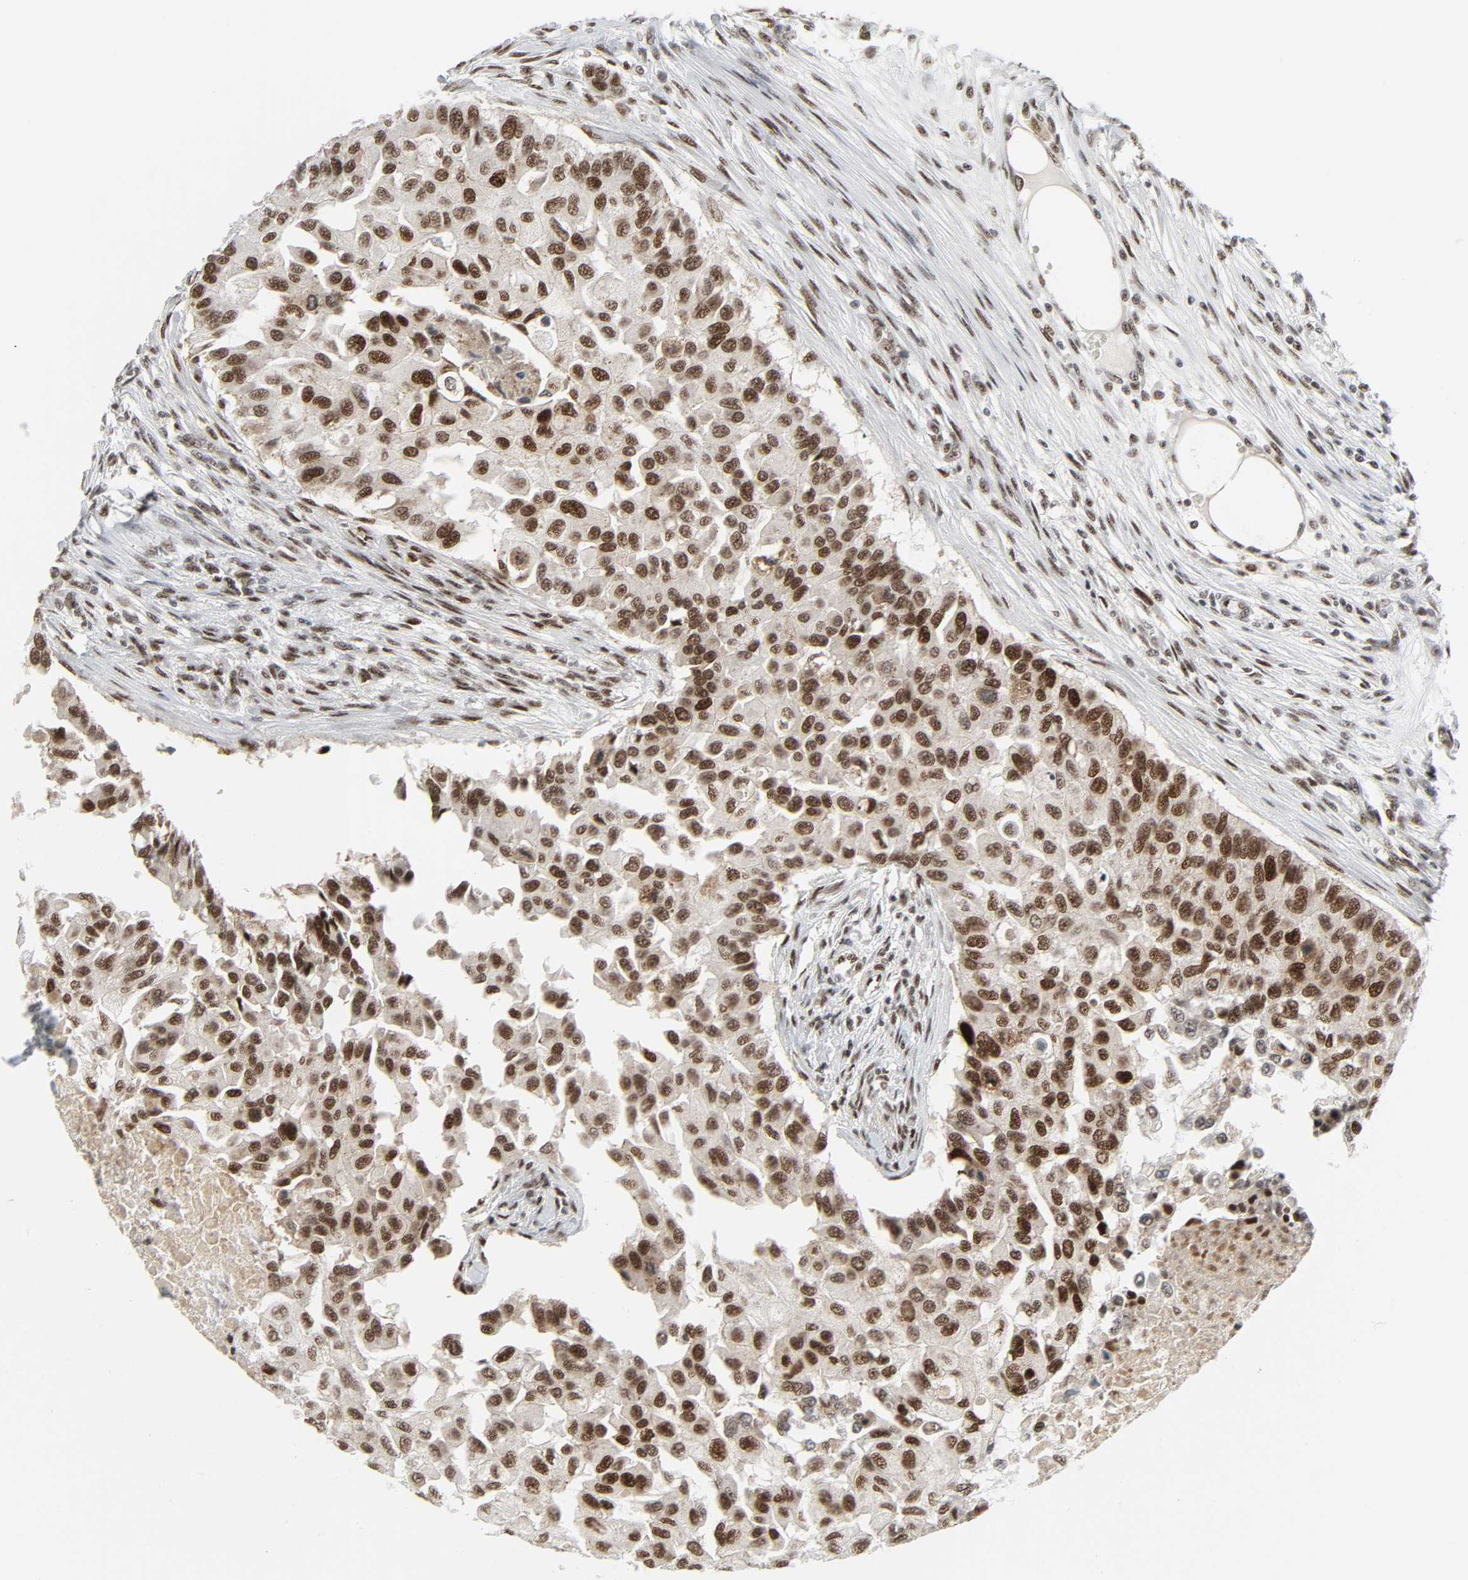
{"staining": {"intensity": "strong", "quantity": ">75%", "location": "nuclear"}, "tissue": "breast cancer", "cell_type": "Tumor cells", "image_type": "cancer", "snomed": [{"axis": "morphology", "description": "Normal tissue, NOS"}, {"axis": "morphology", "description": "Duct carcinoma"}, {"axis": "topography", "description": "Breast"}], "caption": "Immunohistochemical staining of human breast cancer displays high levels of strong nuclear protein expression in about >75% of tumor cells.", "gene": "CDK7", "patient": {"sex": "female", "age": 49}}